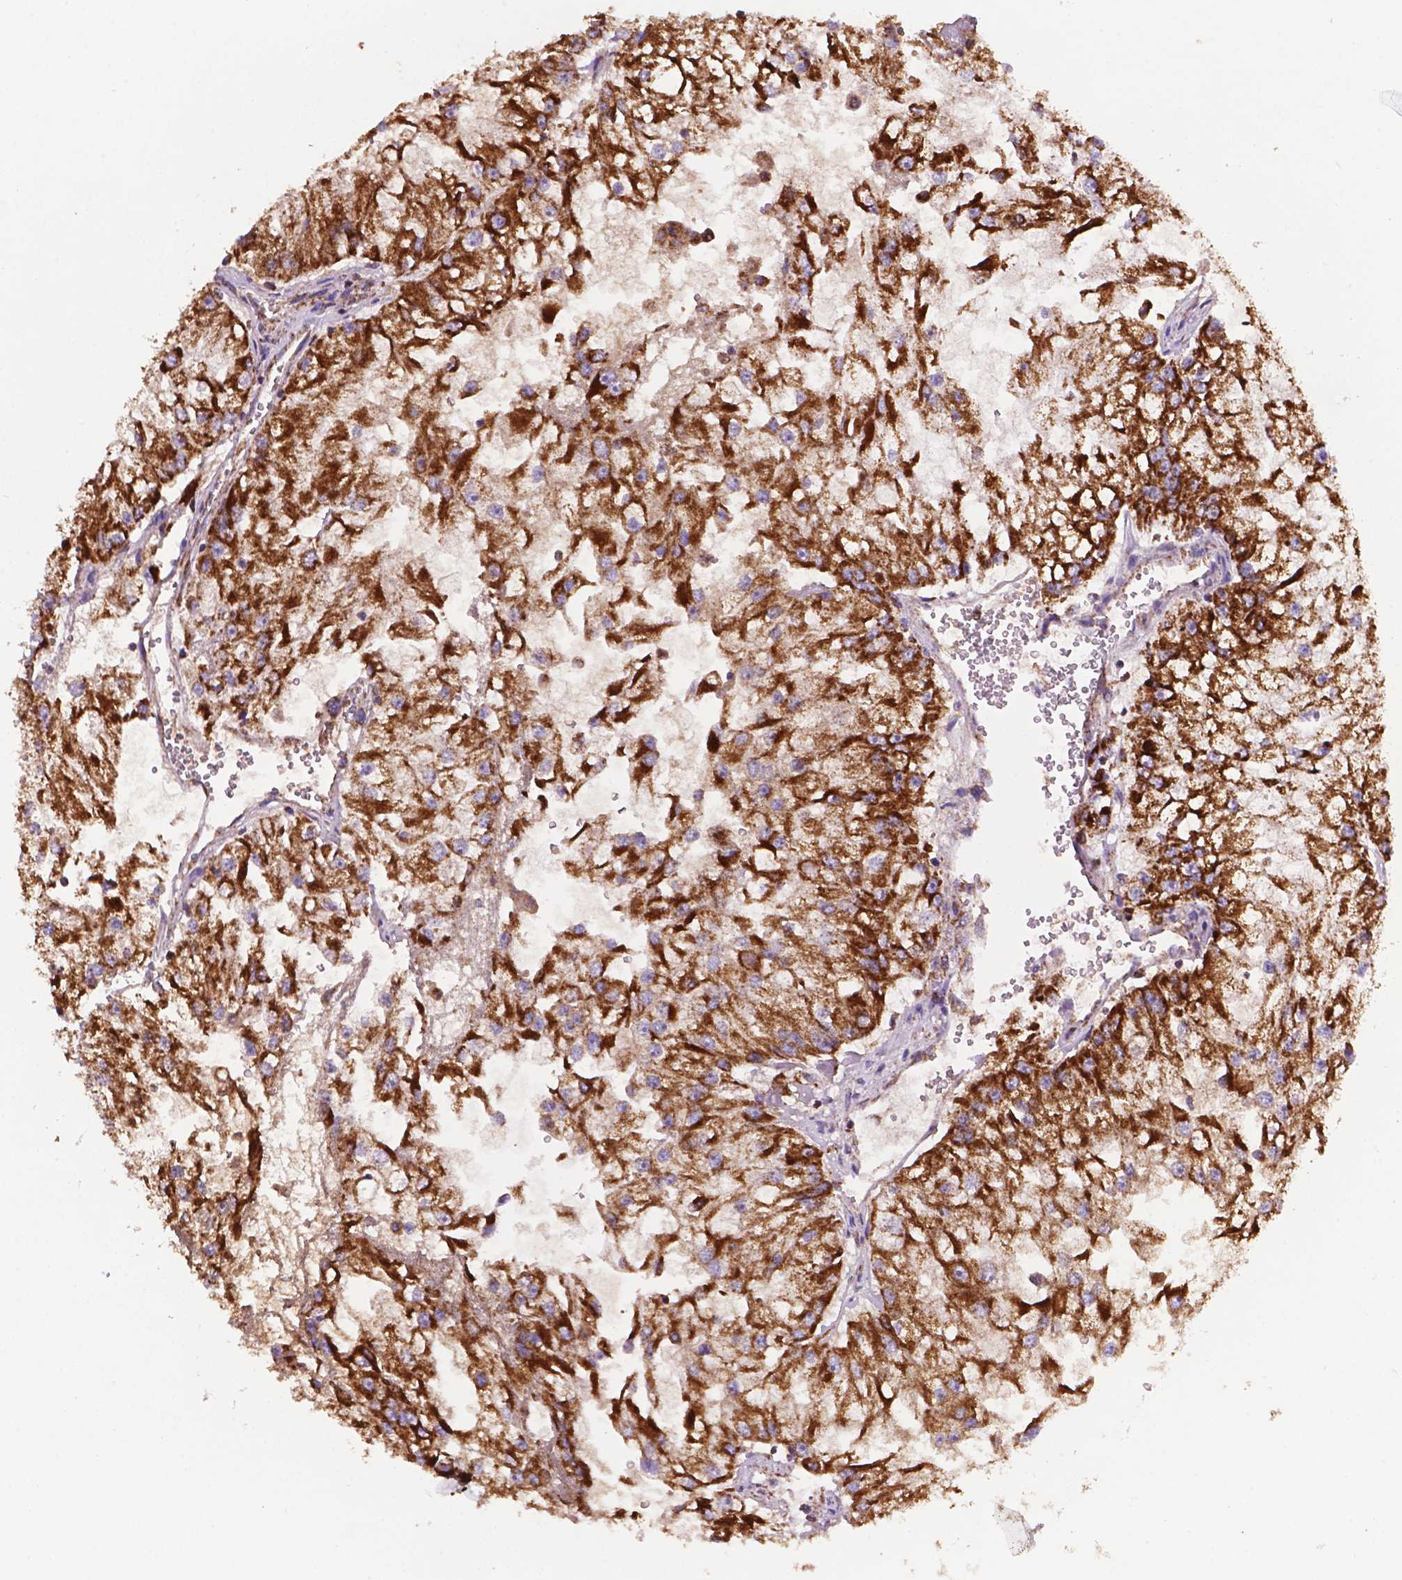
{"staining": {"intensity": "strong", "quantity": ">75%", "location": "cytoplasmic/membranous"}, "tissue": "renal cancer", "cell_type": "Tumor cells", "image_type": "cancer", "snomed": [{"axis": "morphology", "description": "Adenocarcinoma, NOS"}, {"axis": "topography", "description": "Kidney"}], "caption": "Immunohistochemical staining of human adenocarcinoma (renal) shows strong cytoplasmic/membranous protein expression in approximately >75% of tumor cells. (Brightfield microscopy of DAB IHC at high magnification).", "gene": "HSPD1", "patient": {"sex": "male", "age": 59}}